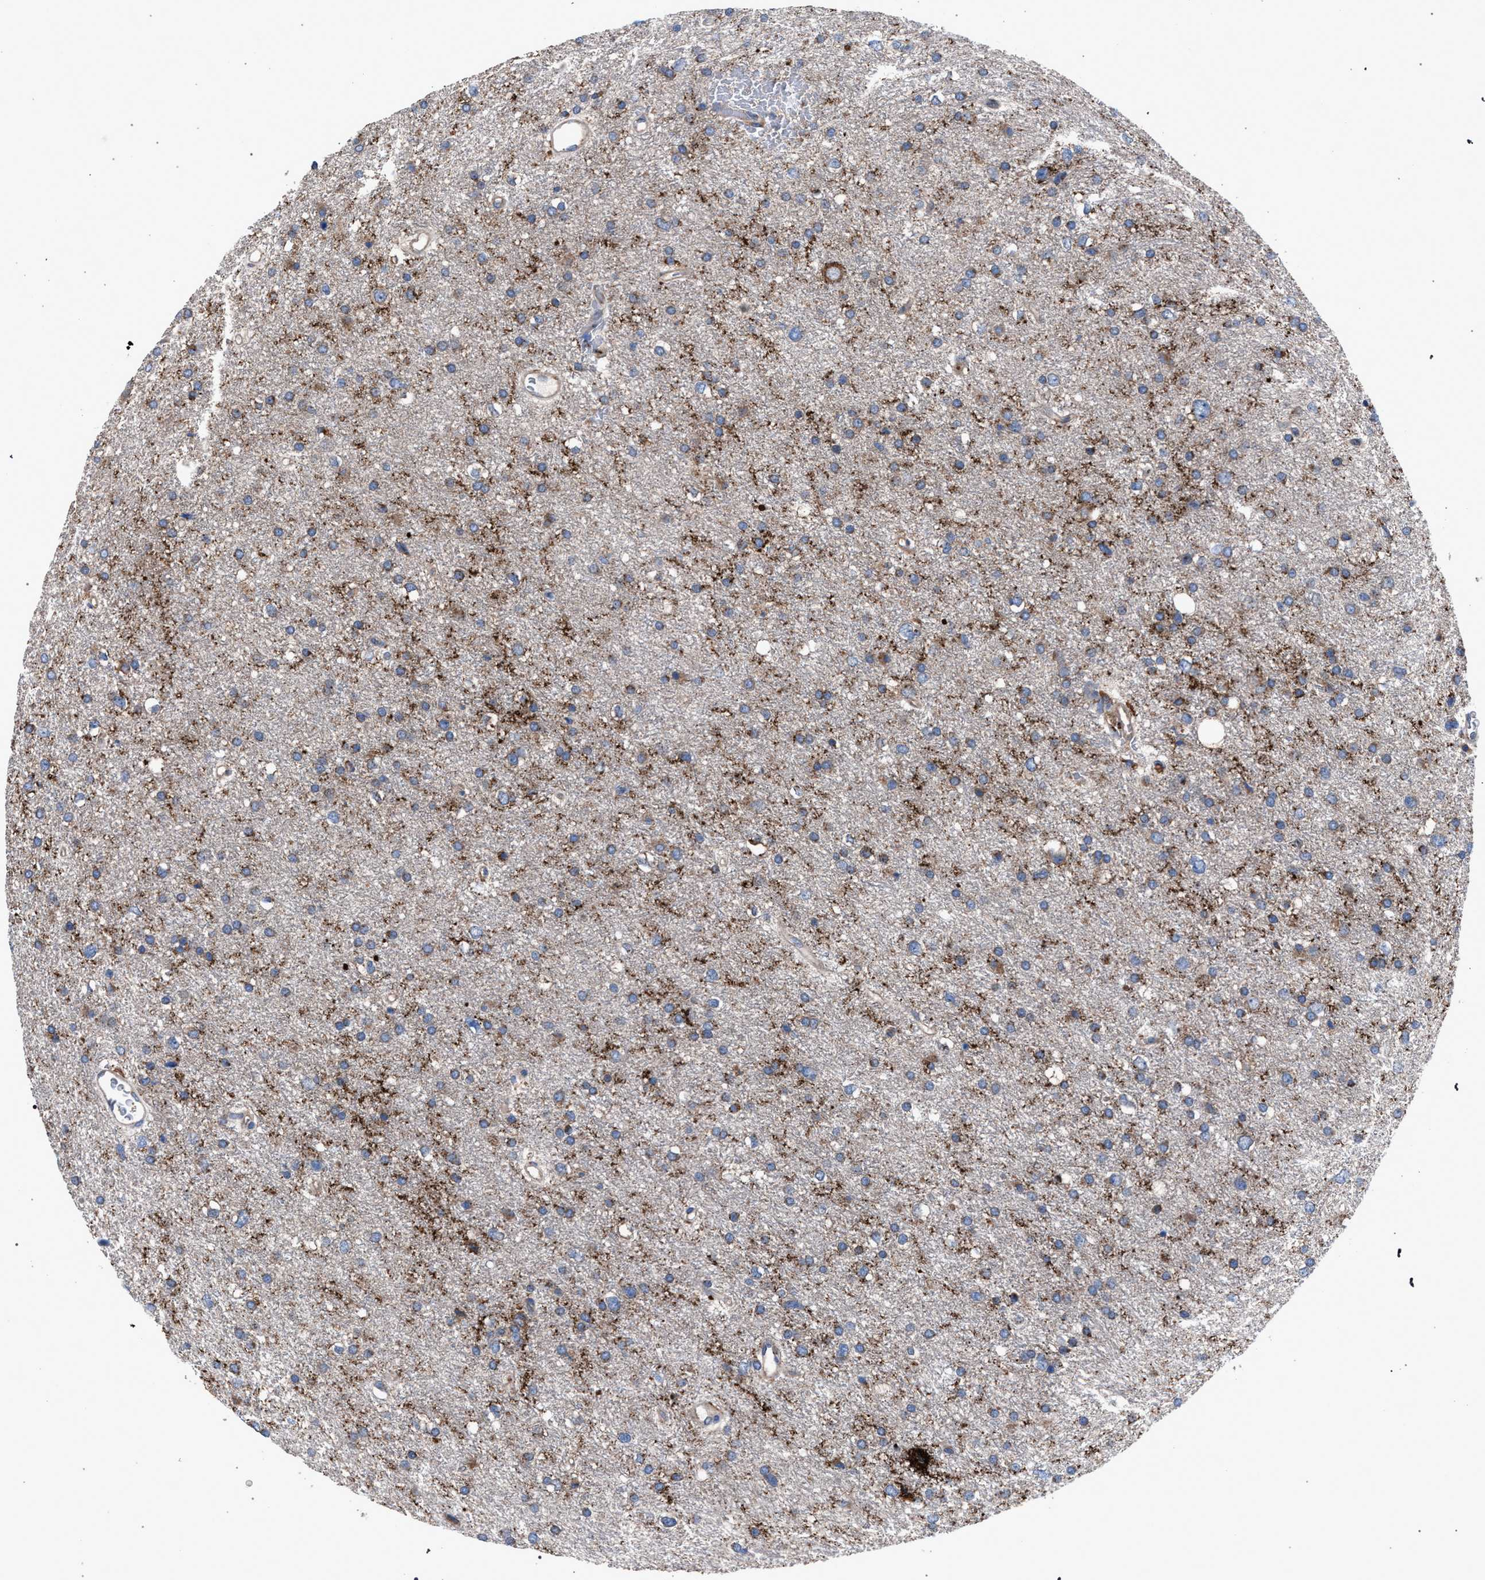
{"staining": {"intensity": "moderate", "quantity": "25%-75%", "location": "cytoplasmic/membranous"}, "tissue": "glioma", "cell_type": "Tumor cells", "image_type": "cancer", "snomed": [{"axis": "morphology", "description": "Glioma, malignant, Low grade"}, {"axis": "topography", "description": "Brain"}], "caption": "Tumor cells display moderate cytoplasmic/membranous positivity in about 25%-75% of cells in glioma.", "gene": "ATP6V0A1", "patient": {"sex": "female", "age": 37}}